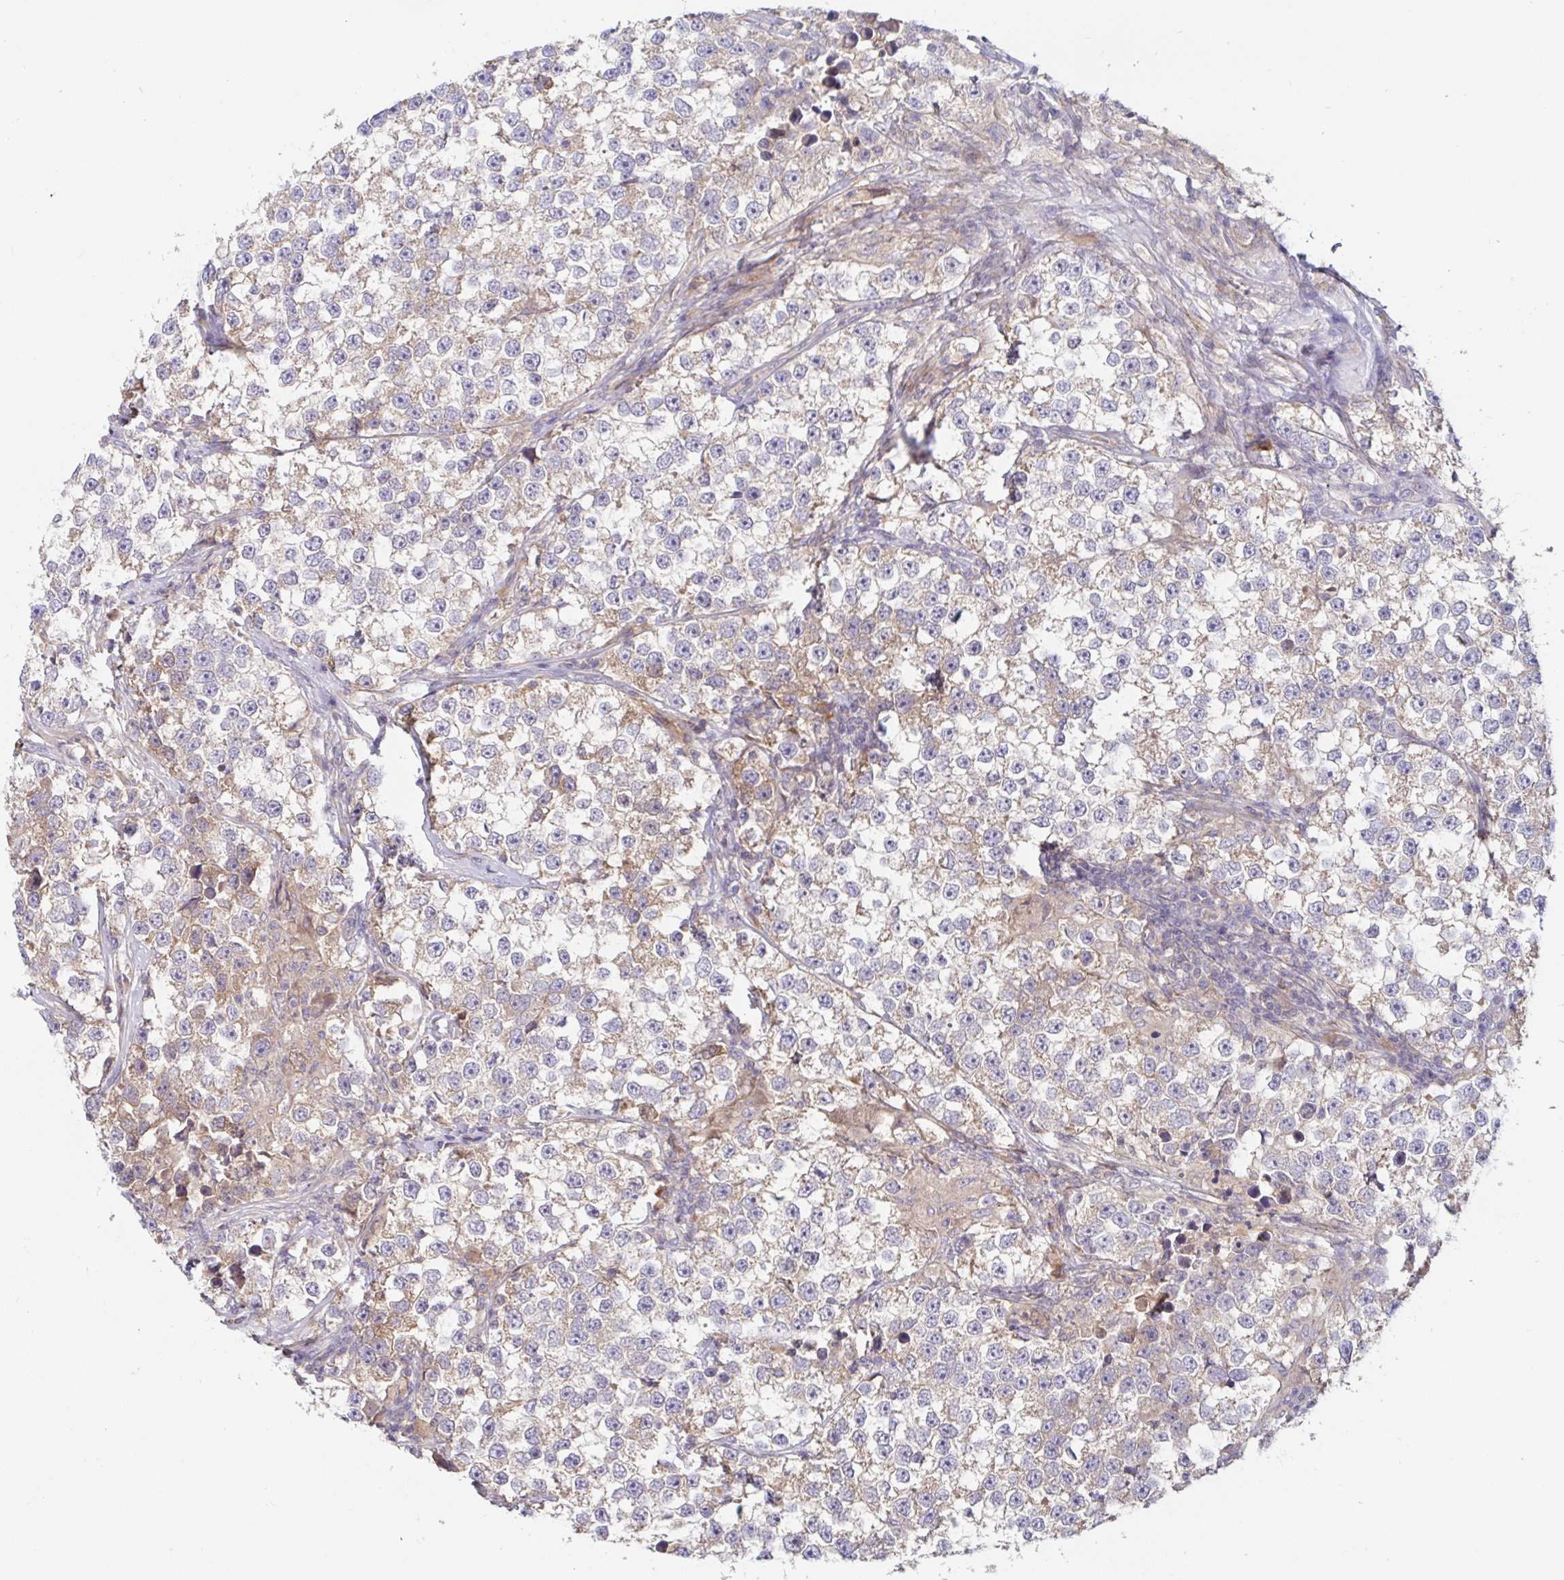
{"staining": {"intensity": "weak", "quantity": "25%-75%", "location": "cytoplasmic/membranous"}, "tissue": "testis cancer", "cell_type": "Tumor cells", "image_type": "cancer", "snomed": [{"axis": "morphology", "description": "Seminoma, NOS"}, {"axis": "topography", "description": "Testis"}], "caption": "Approximately 25%-75% of tumor cells in human testis seminoma reveal weak cytoplasmic/membranous protein staining as visualized by brown immunohistochemical staining.", "gene": "LARP1", "patient": {"sex": "male", "age": 46}}